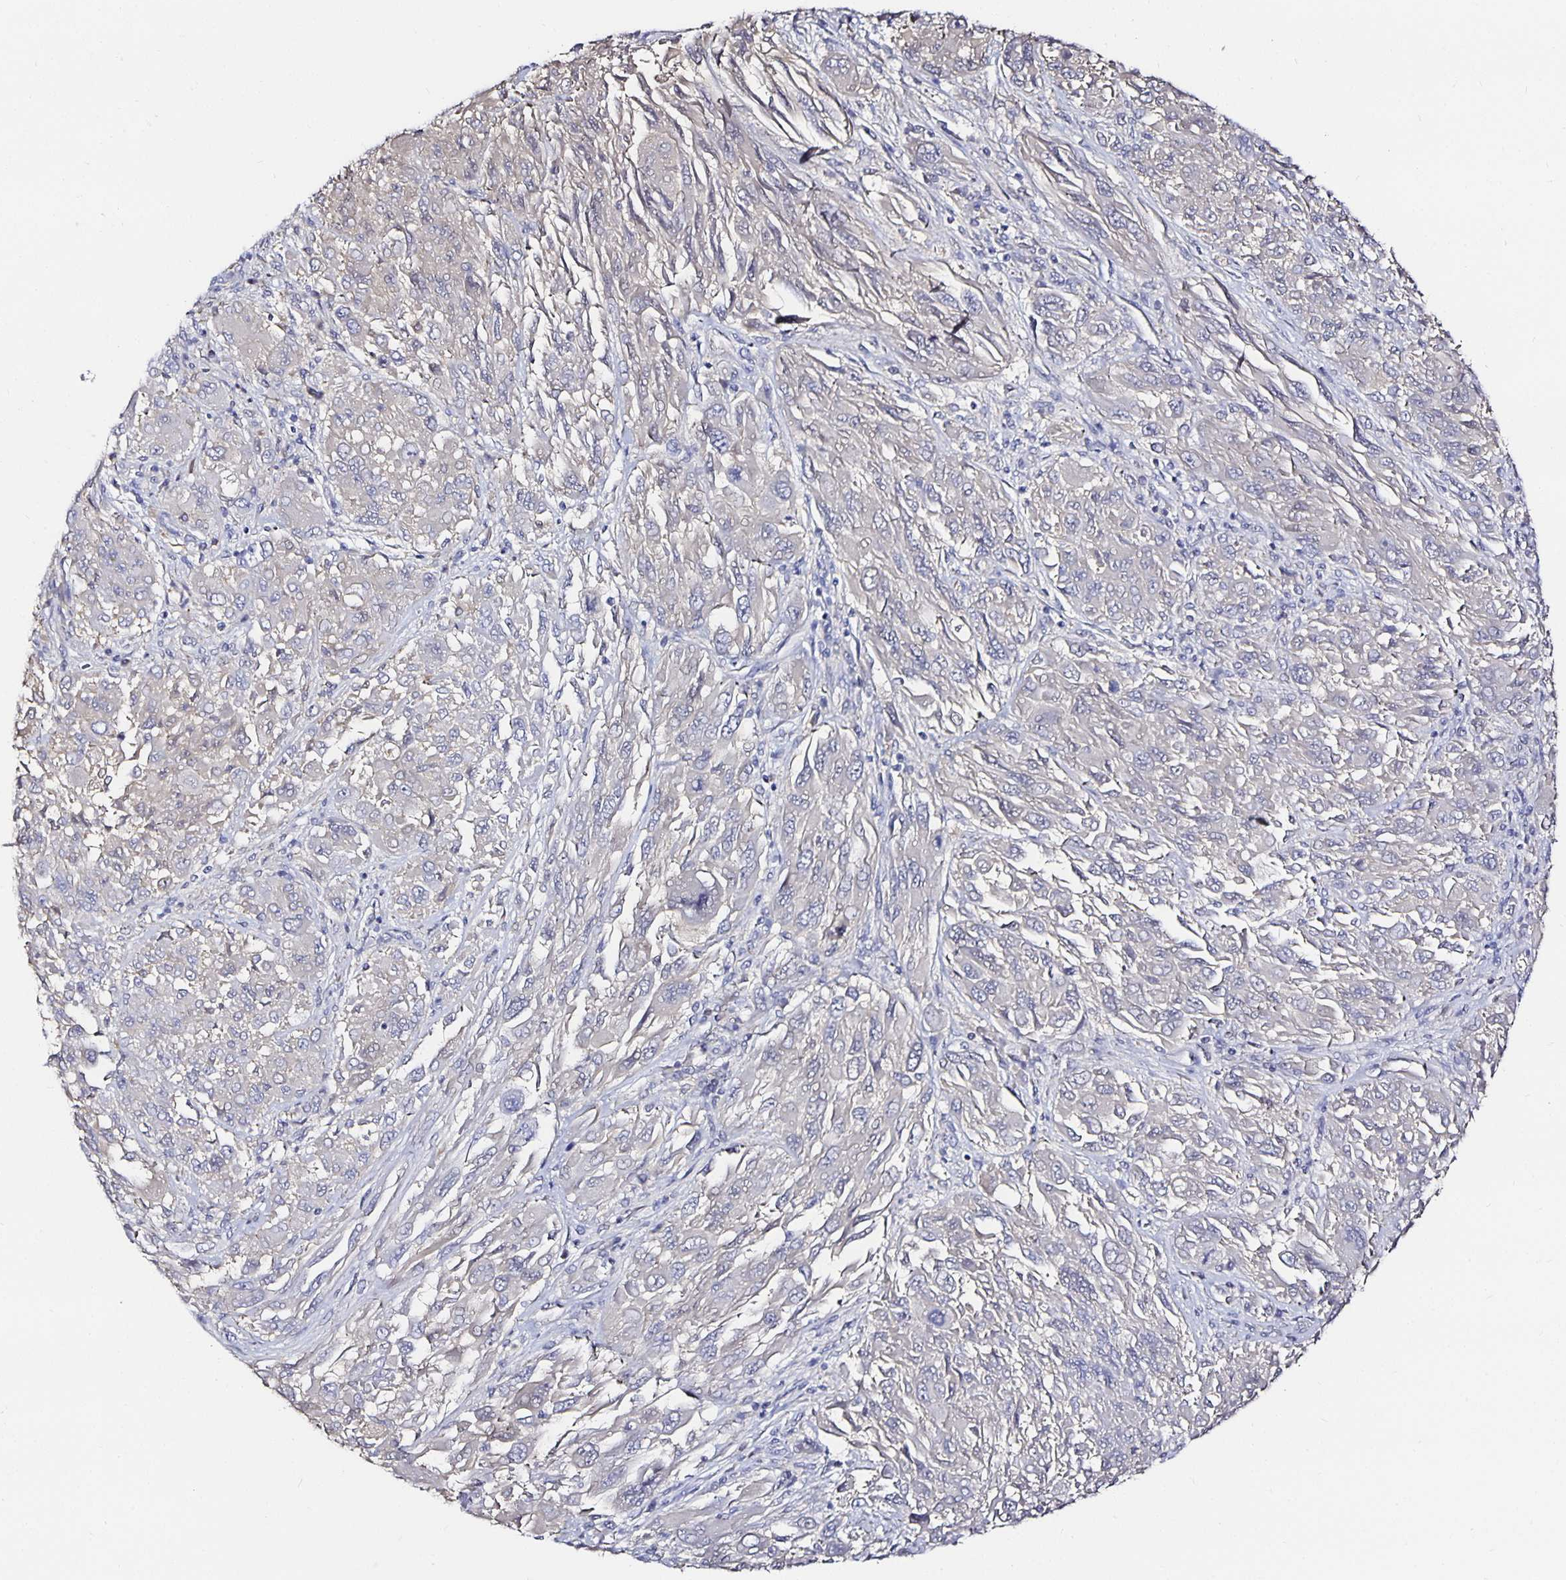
{"staining": {"intensity": "negative", "quantity": "none", "location": "none"}, "tissue": "melanoma", "cell_type": "Tumor cells", "image_type": "cancer", "snomed": [{"axis": "morphology", "description": "Malignant melanoma, NOS"}, {"axis": "topography", "description": "Skin"}], "caption": "Melanoma was stained to show a protein in brown. There is no significant staining in tumor cells. (IHC, brightfield microscopy, high magnification).", "gene": "TTR", "patient": {"sex": "female", "age": 91}}